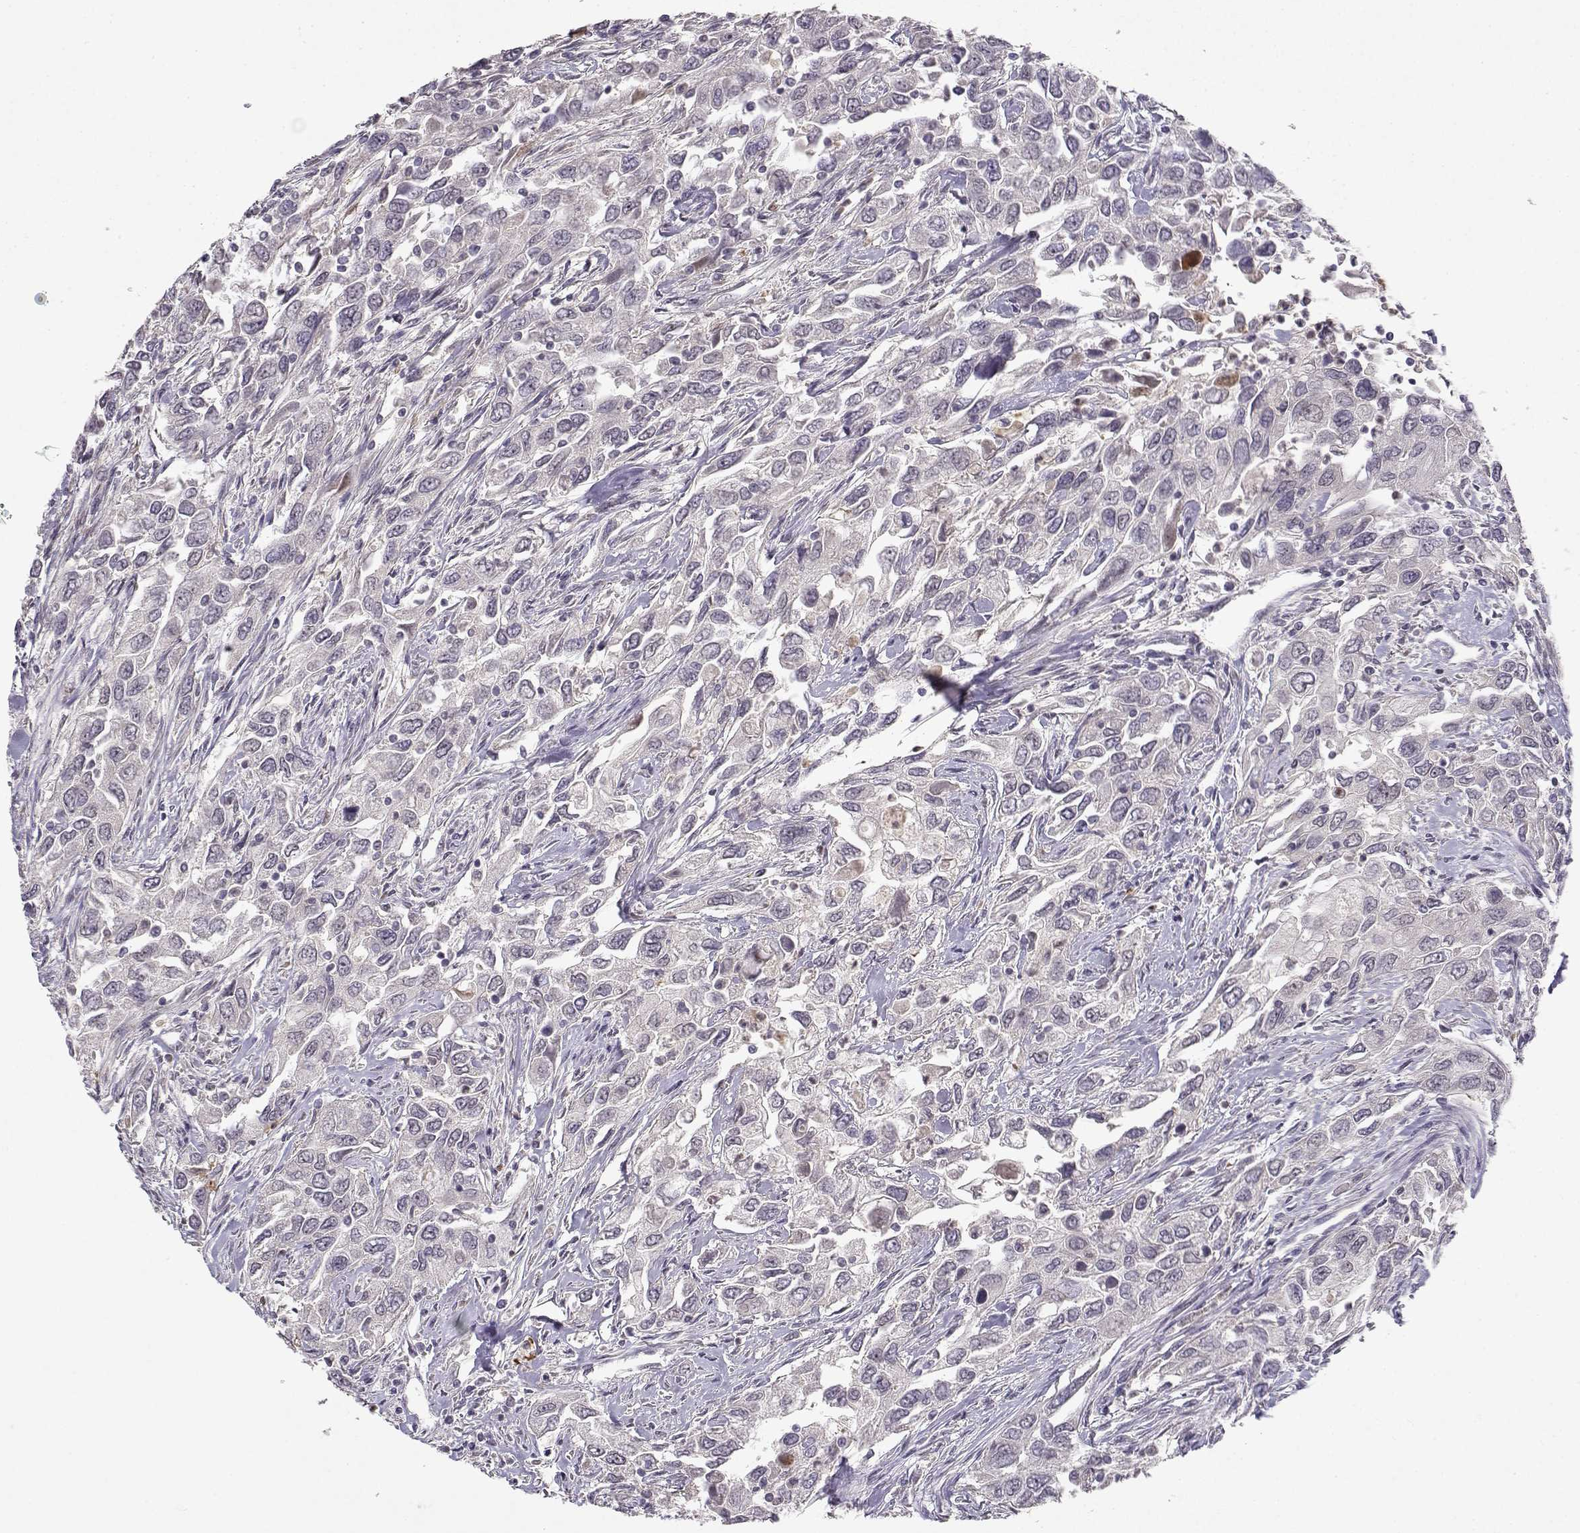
{"staining": {"intensity": "negative", "quantity": "none", "location": "none"}, "tissue": "urothelial cancer", "cell_type": "Tumor cells", "image_type": "cancer", "snomed": [{"axis": "morphology", "description": "Urothelial carcinoma, High grade"}, {"axis": "topography", "description": "Urinary bladder"}], "caption": "This is an IHC photomicrograph of urothelial cancer. There is no positivity in tumor cells.", "gene": "BMX", "patient": {"sex": "male", "age": 76}}